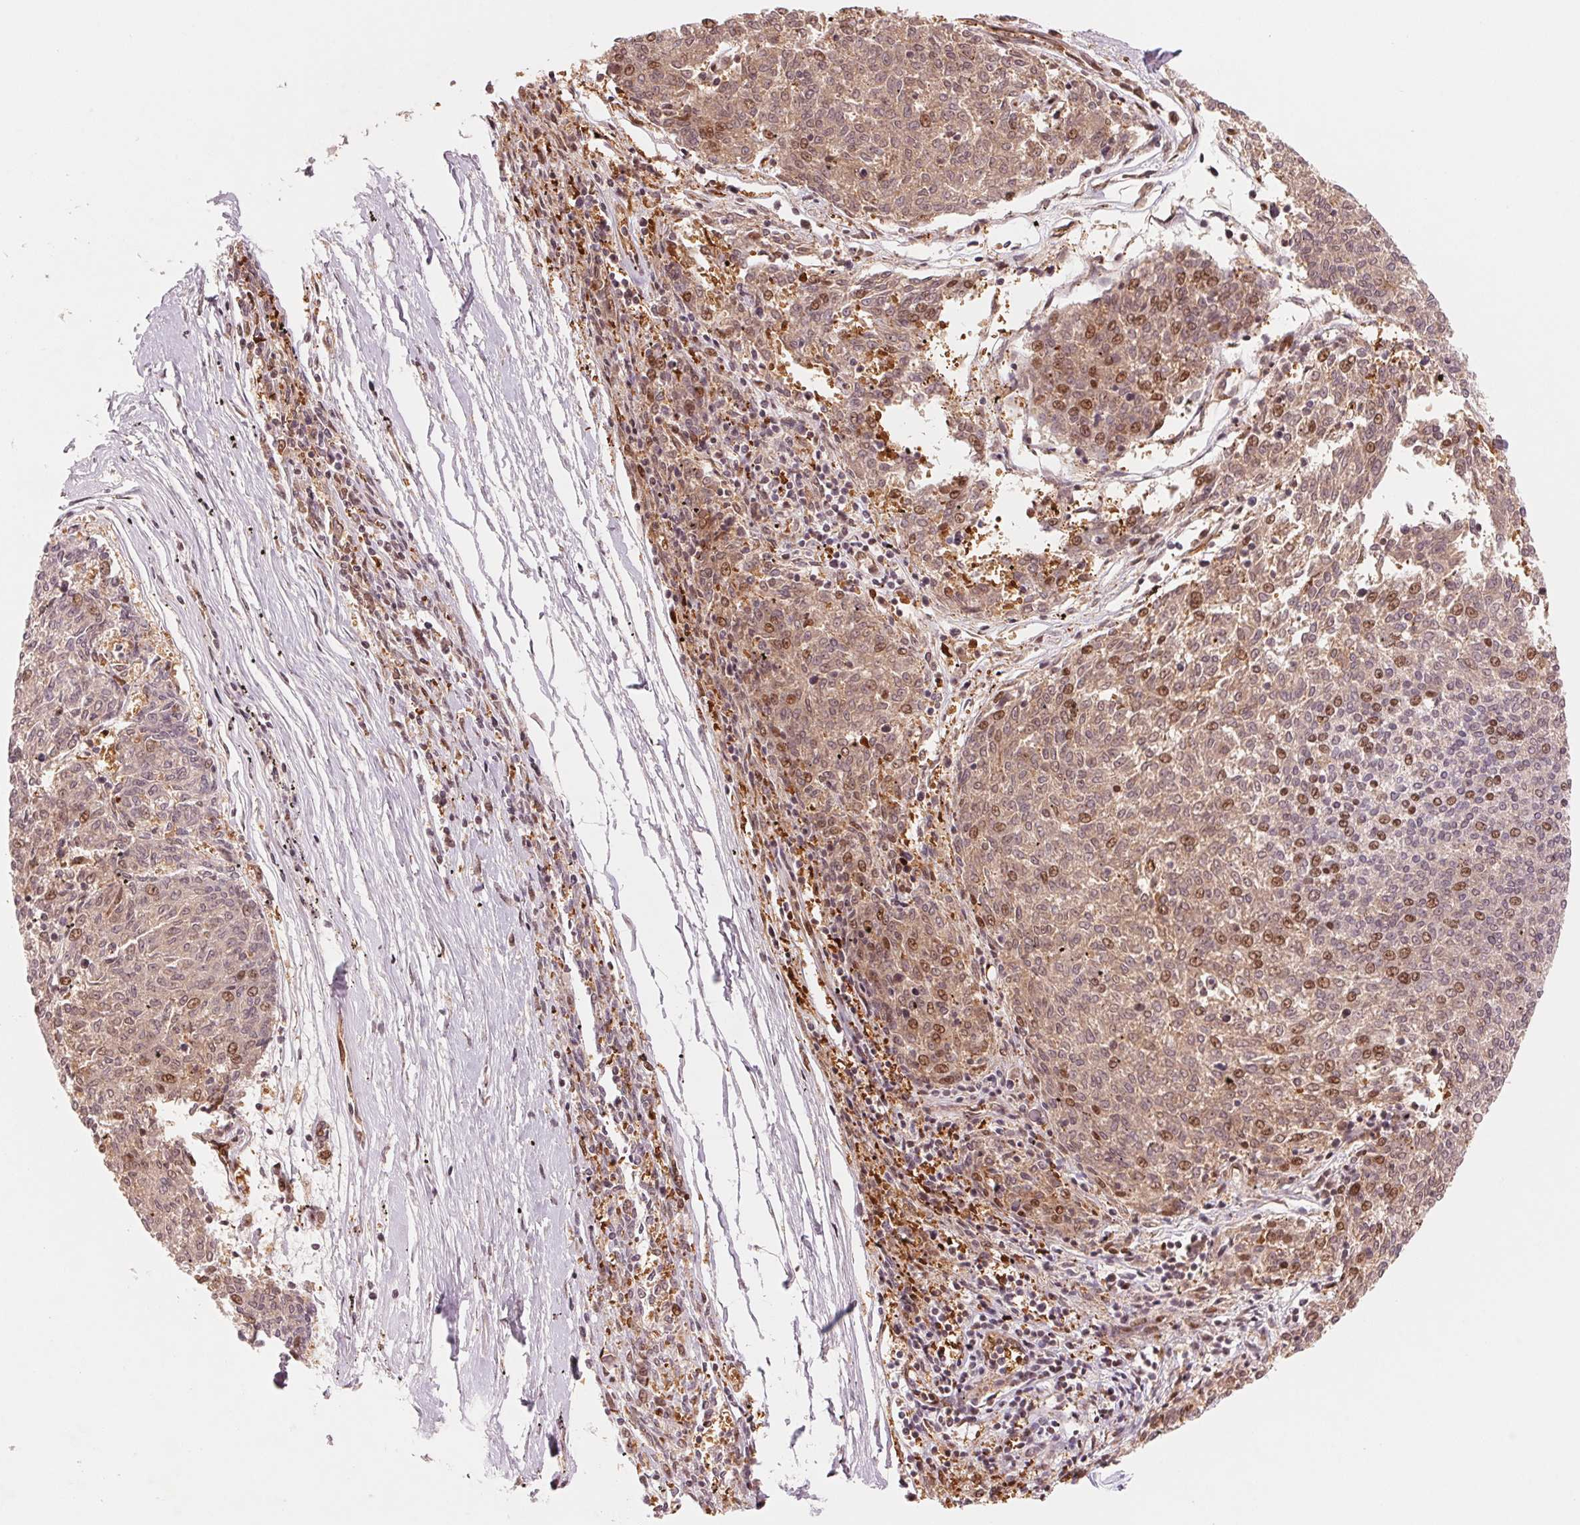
{"staining": {"intensity": "moderate", "quantity": "25%-75%", "location": "cytoplasmic/membranous,nuclear"}, "tissue": "melanoma", "cell_type": "Tumor cells", "image_type": "cancer", "snomed": [{"axis": "morphology", "description": "Malignant melanoma, NOS"}, {"axis": "topography", "description": "Skin"}], "caption": "Melanoma stained with IHC displays moderate cytoplasmic/membranous and nuclear positivity in approximately 25%-75% of tumor cells.", "gene": "SLC17A4", "patient": {"sex": "female", "age": 72}}